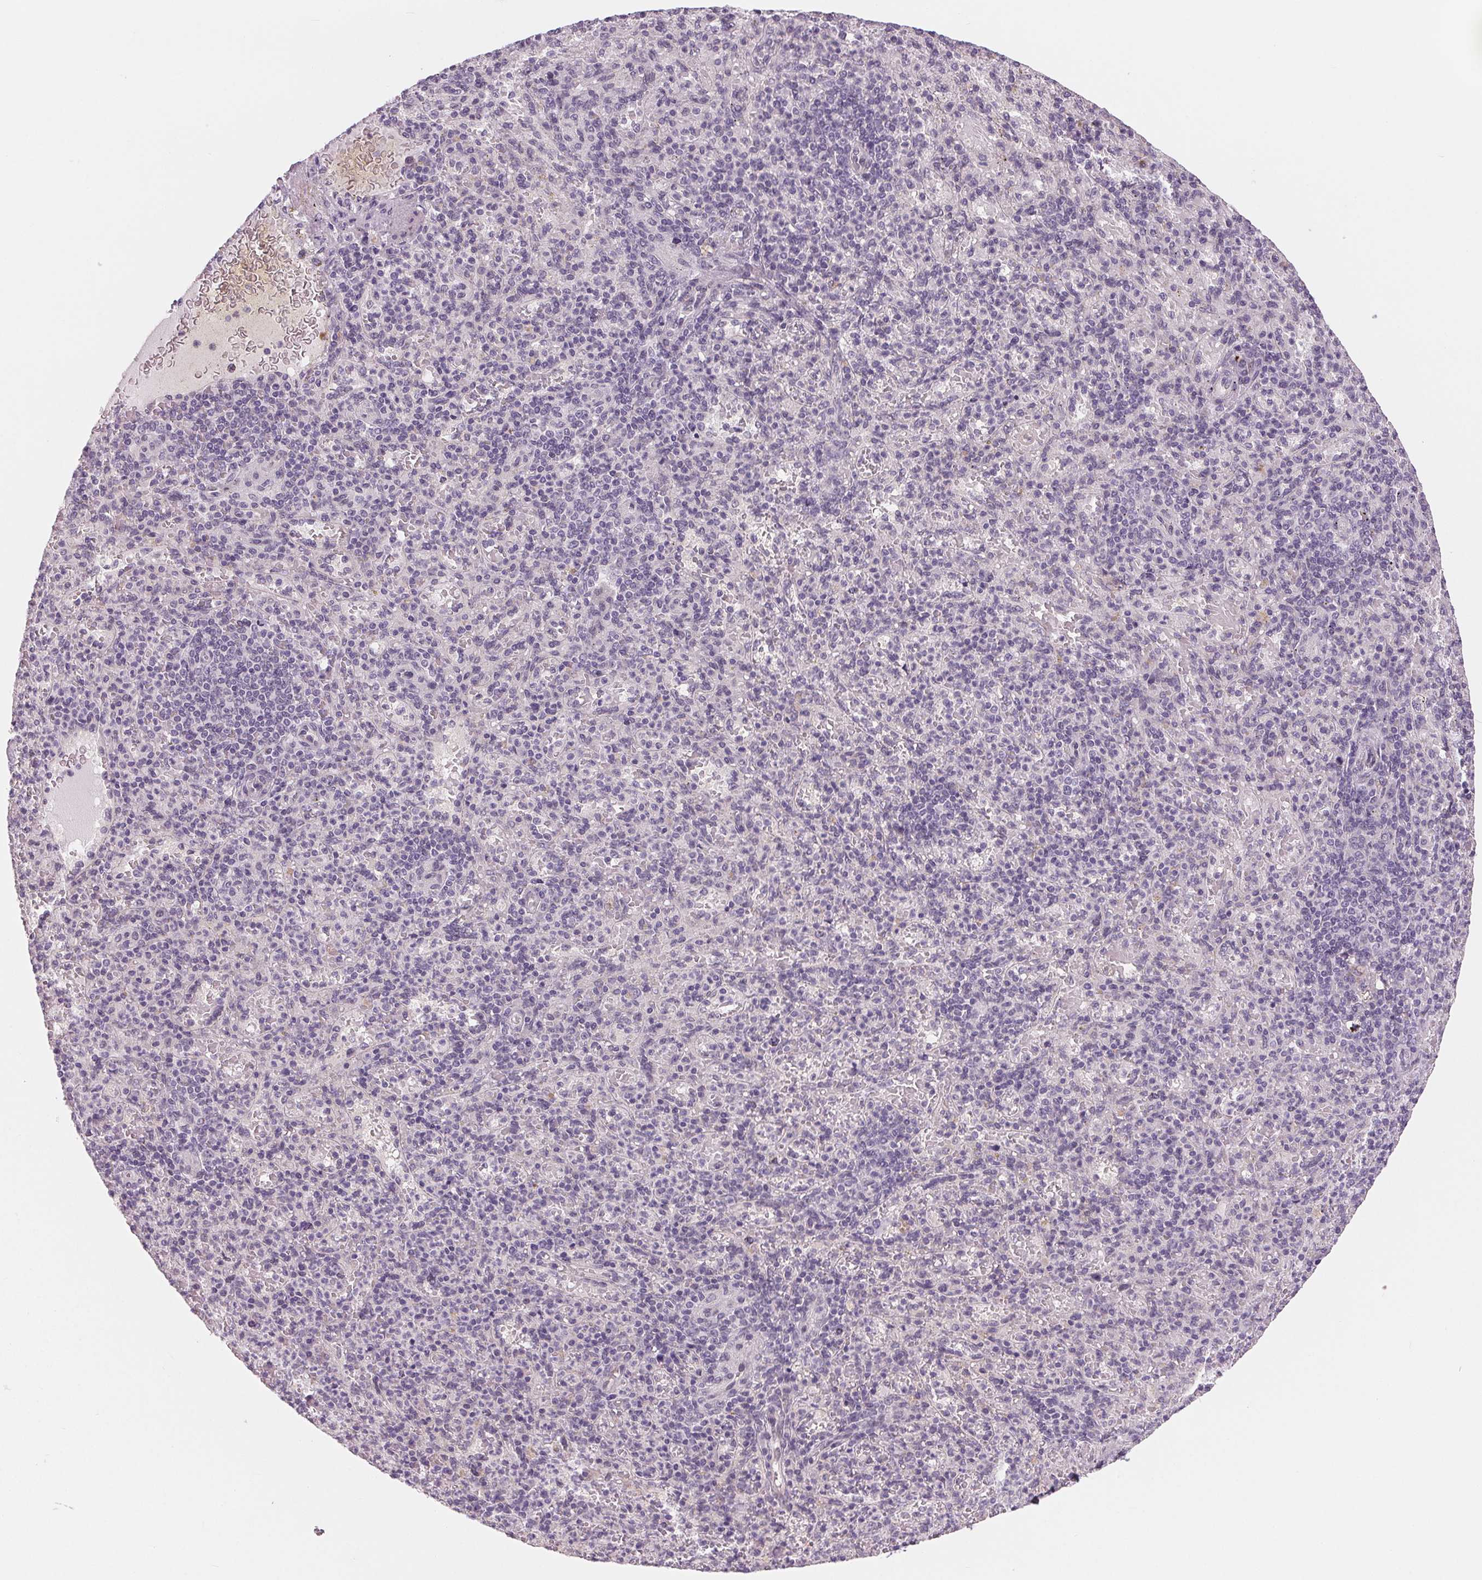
{"staining": {"intensity": "negative", "quantity": "none", "location": "none"}, "tissue": "spleen", "cell_type": "Cells in red pulp", "image_type": "normal", "snomed": [{"axis": "morphology", "description": "Normal tissue, NOS"}, {"axis": "topography", "description": "Spleen"}], "caption": "Protein analysis of normal spleen displays no significant positivity in cells in red pulp.", "gene": "CFC1B", "patient": {"sex": "female", "age": 74}}